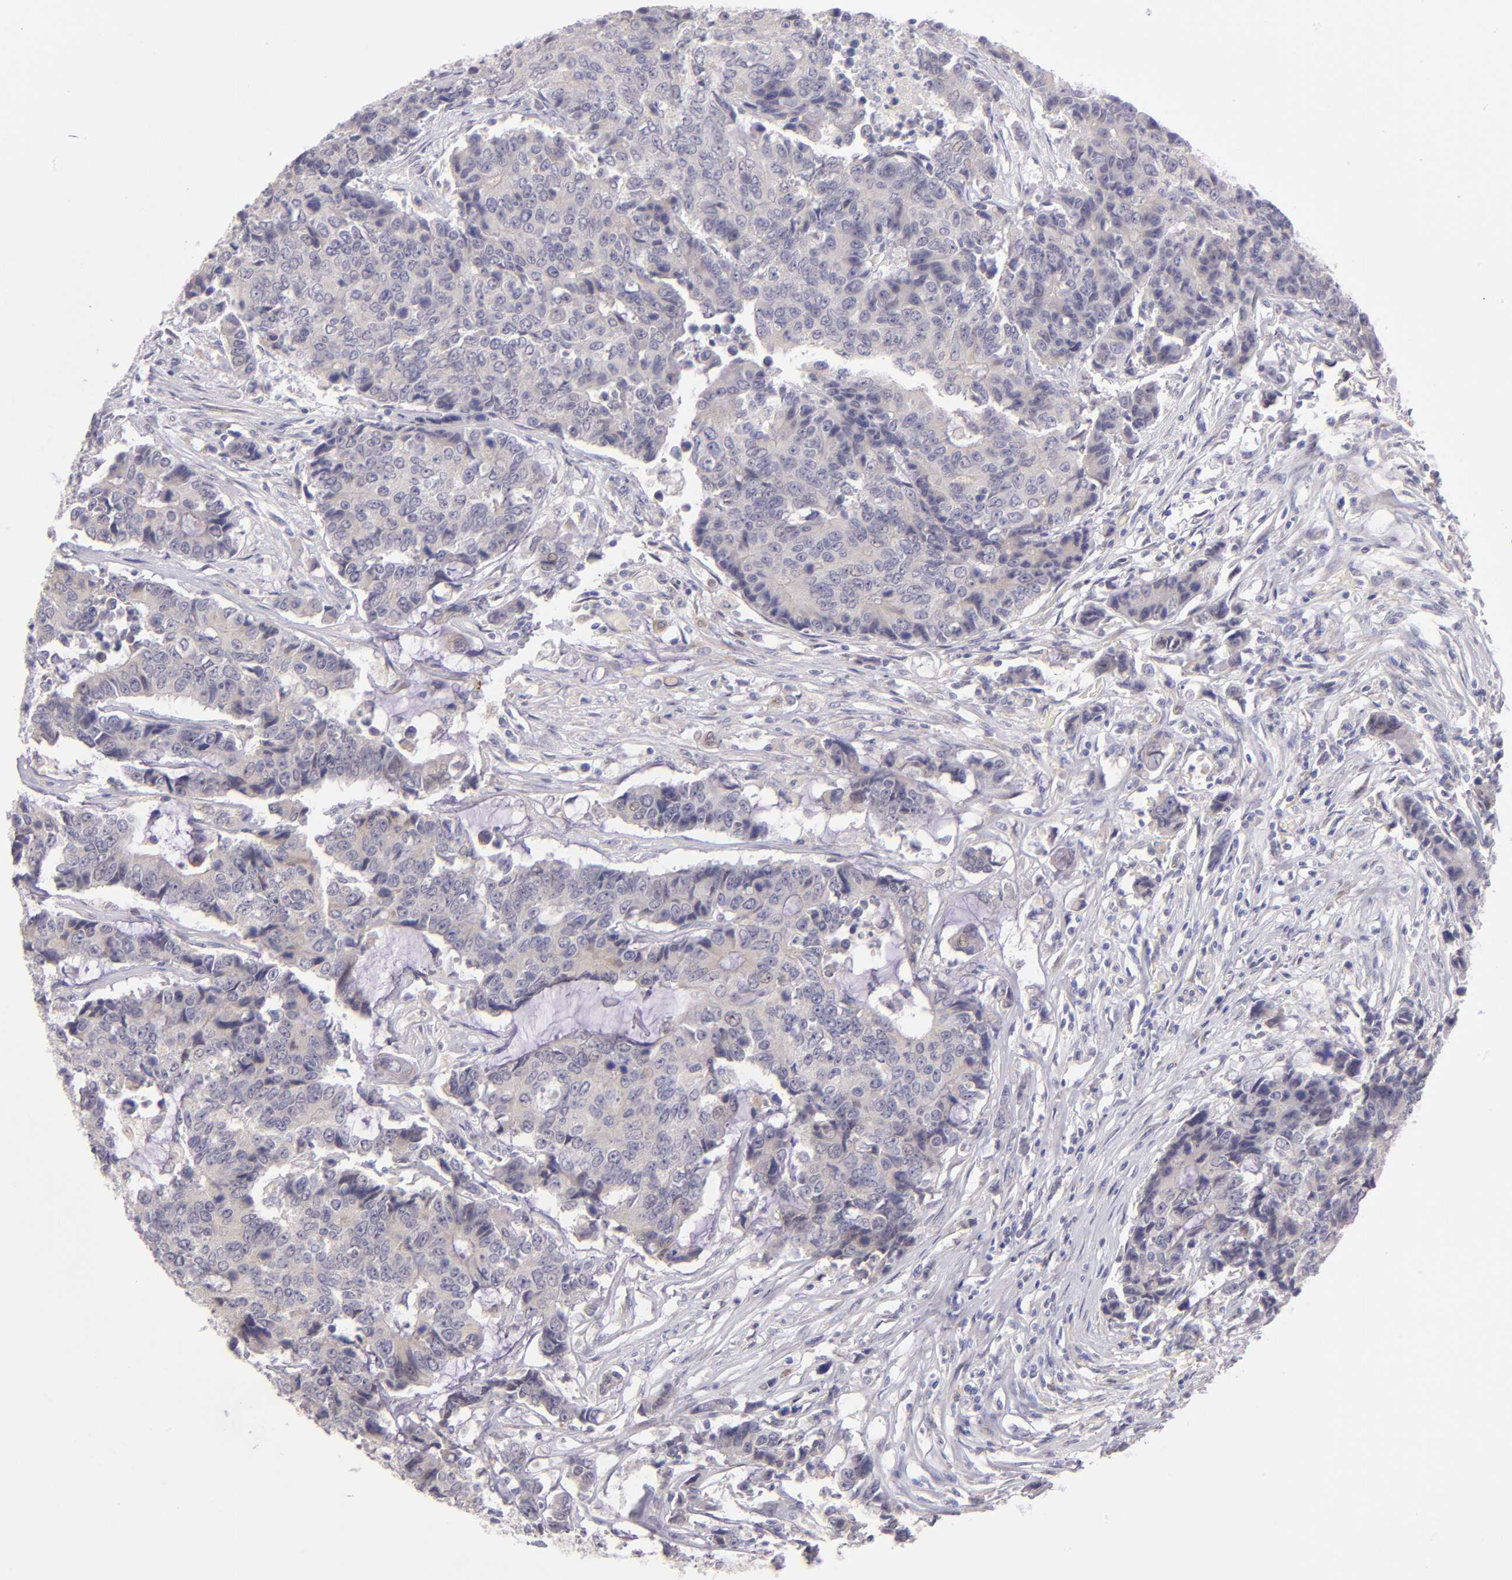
{"staining": {"intensity": "weak", "quantity": "<25%", "location": "cytoplasmic/membranous"}, "tissue": "colorectal cancer", "cell_type": "Tumor cells", "image_type": "cancer", "snomed": [{"axis": "morphology", "description": "Adenocarcinoma, NOS"}, {"axis": "topography", "description": "Colon"}], "caption": "An IHC image of colorectal adenocarcinoma is shown. There is no staining in tumor cells of colorectal adenocarcinoma.", "gene": "TRAF3", "patient": {"sex": "female", "age": 86}}